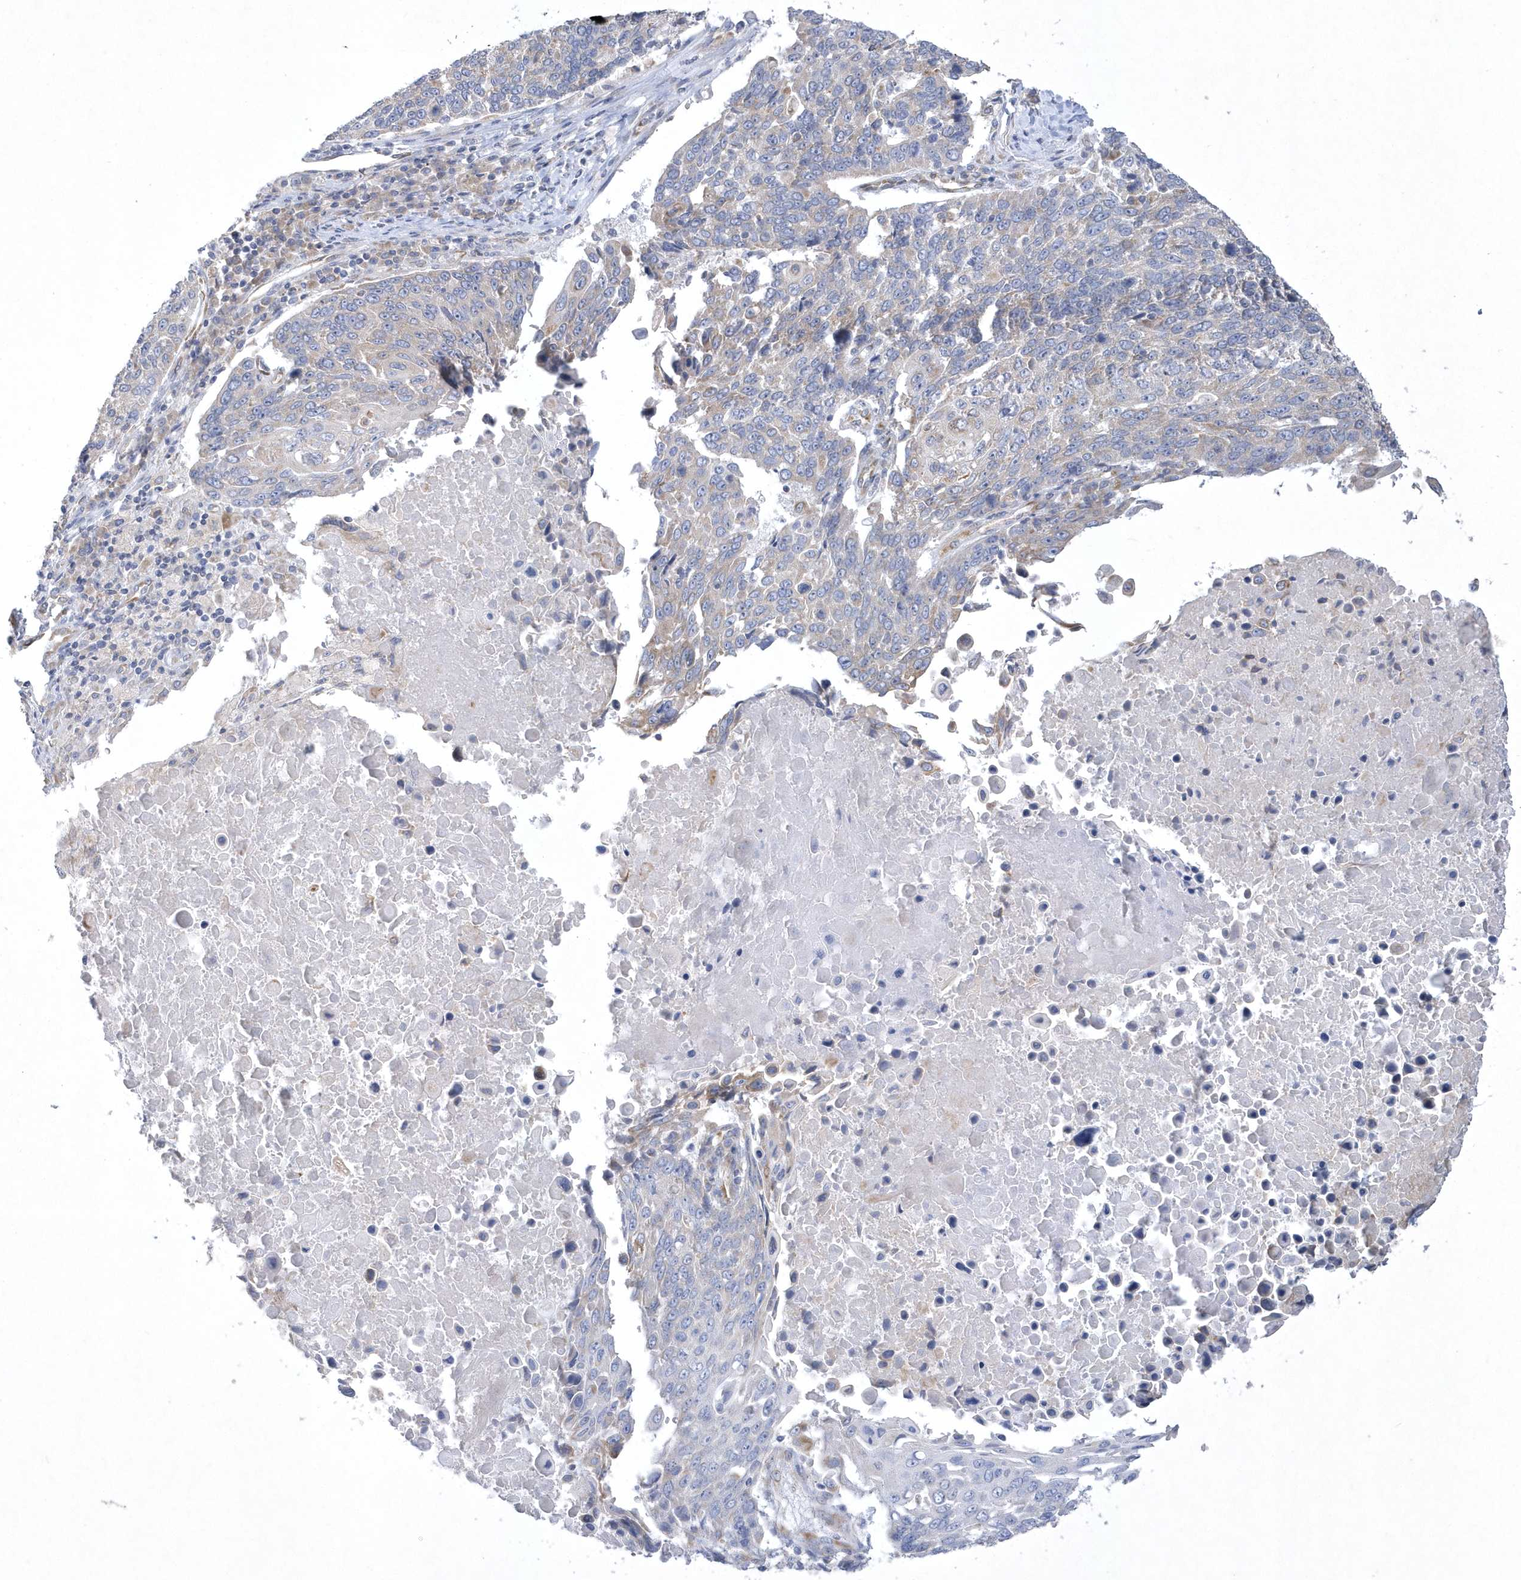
{"staining": {"intensity": "weak", "quantity": "<25%", "location": "cytoplasmic/membranous"}, "tissue": "lung cancer", "cell_type": "Tumor cells", "image_type": "cancer", "snomed": [{"axis": "morphology", "description": "Squamous cell carcinoma, NOS"}, {"axis": "topography", "description": "Lung"}], "caption": "Micrograph shows no protein expression in tumor cells of lung squamous cell carcinoma tissue.", "gene": "DGAT1", "patient": {"sex": "male", "age": 66}}